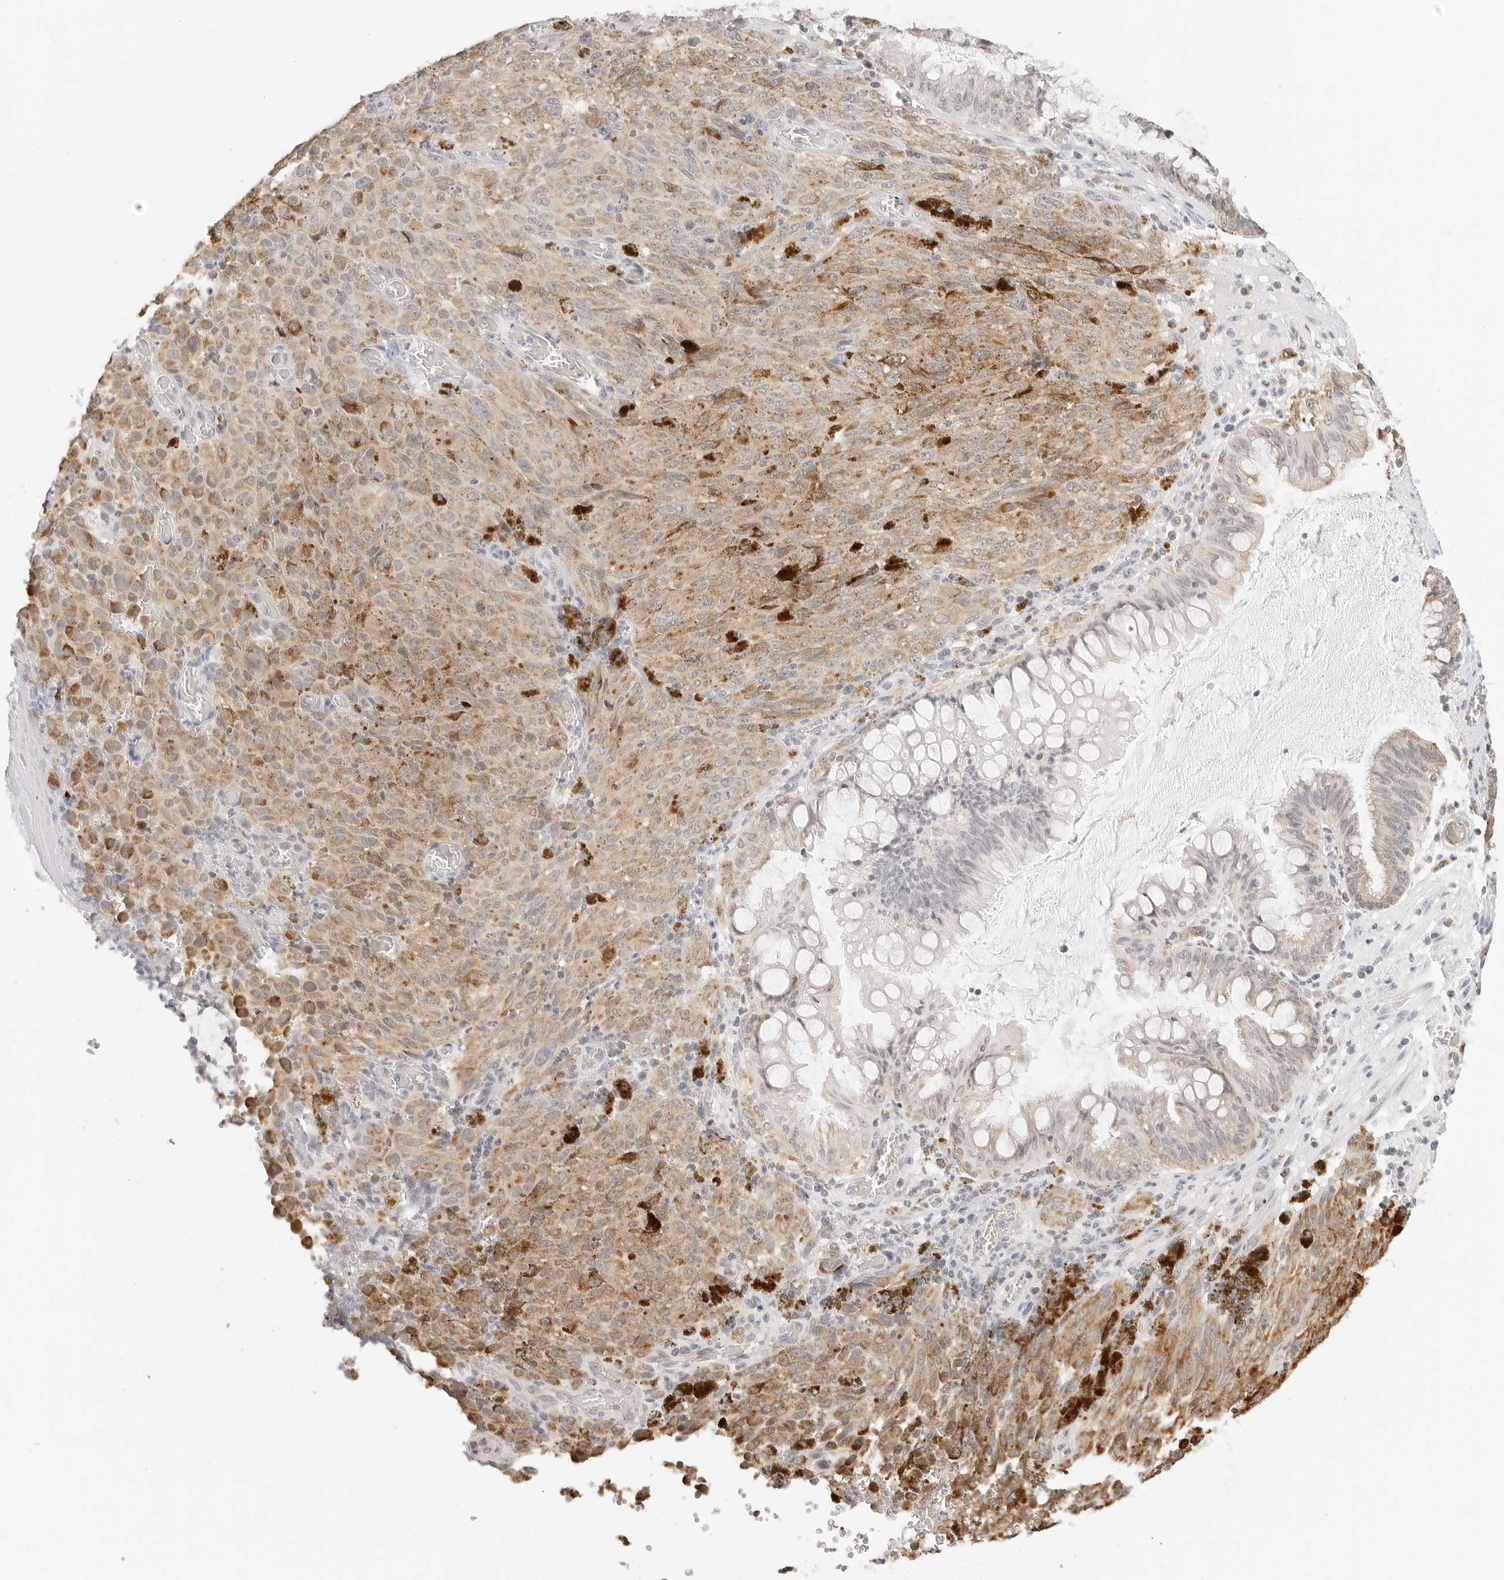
{"staining": {"intensity": "moderate", "quantity": ">75%", "location": "cytoplasmic/membranous"}, "tissue": "melanoma", "cell_type": "Tumor cells", "image_type": "cancer", "snomed": [{"axis": "morphology", "description": "Malignant melanoma, NOS"}, {"axis": "topography", "description": "Rectum"}], "caption": "Immunohistochemical staining of human melanoma exhibits moderate cytoplasmic/membranous protein staining in approximately >75% of tumor cells.", "gene": "ATL1", "patient": {"sex": "female", "age": 81}}